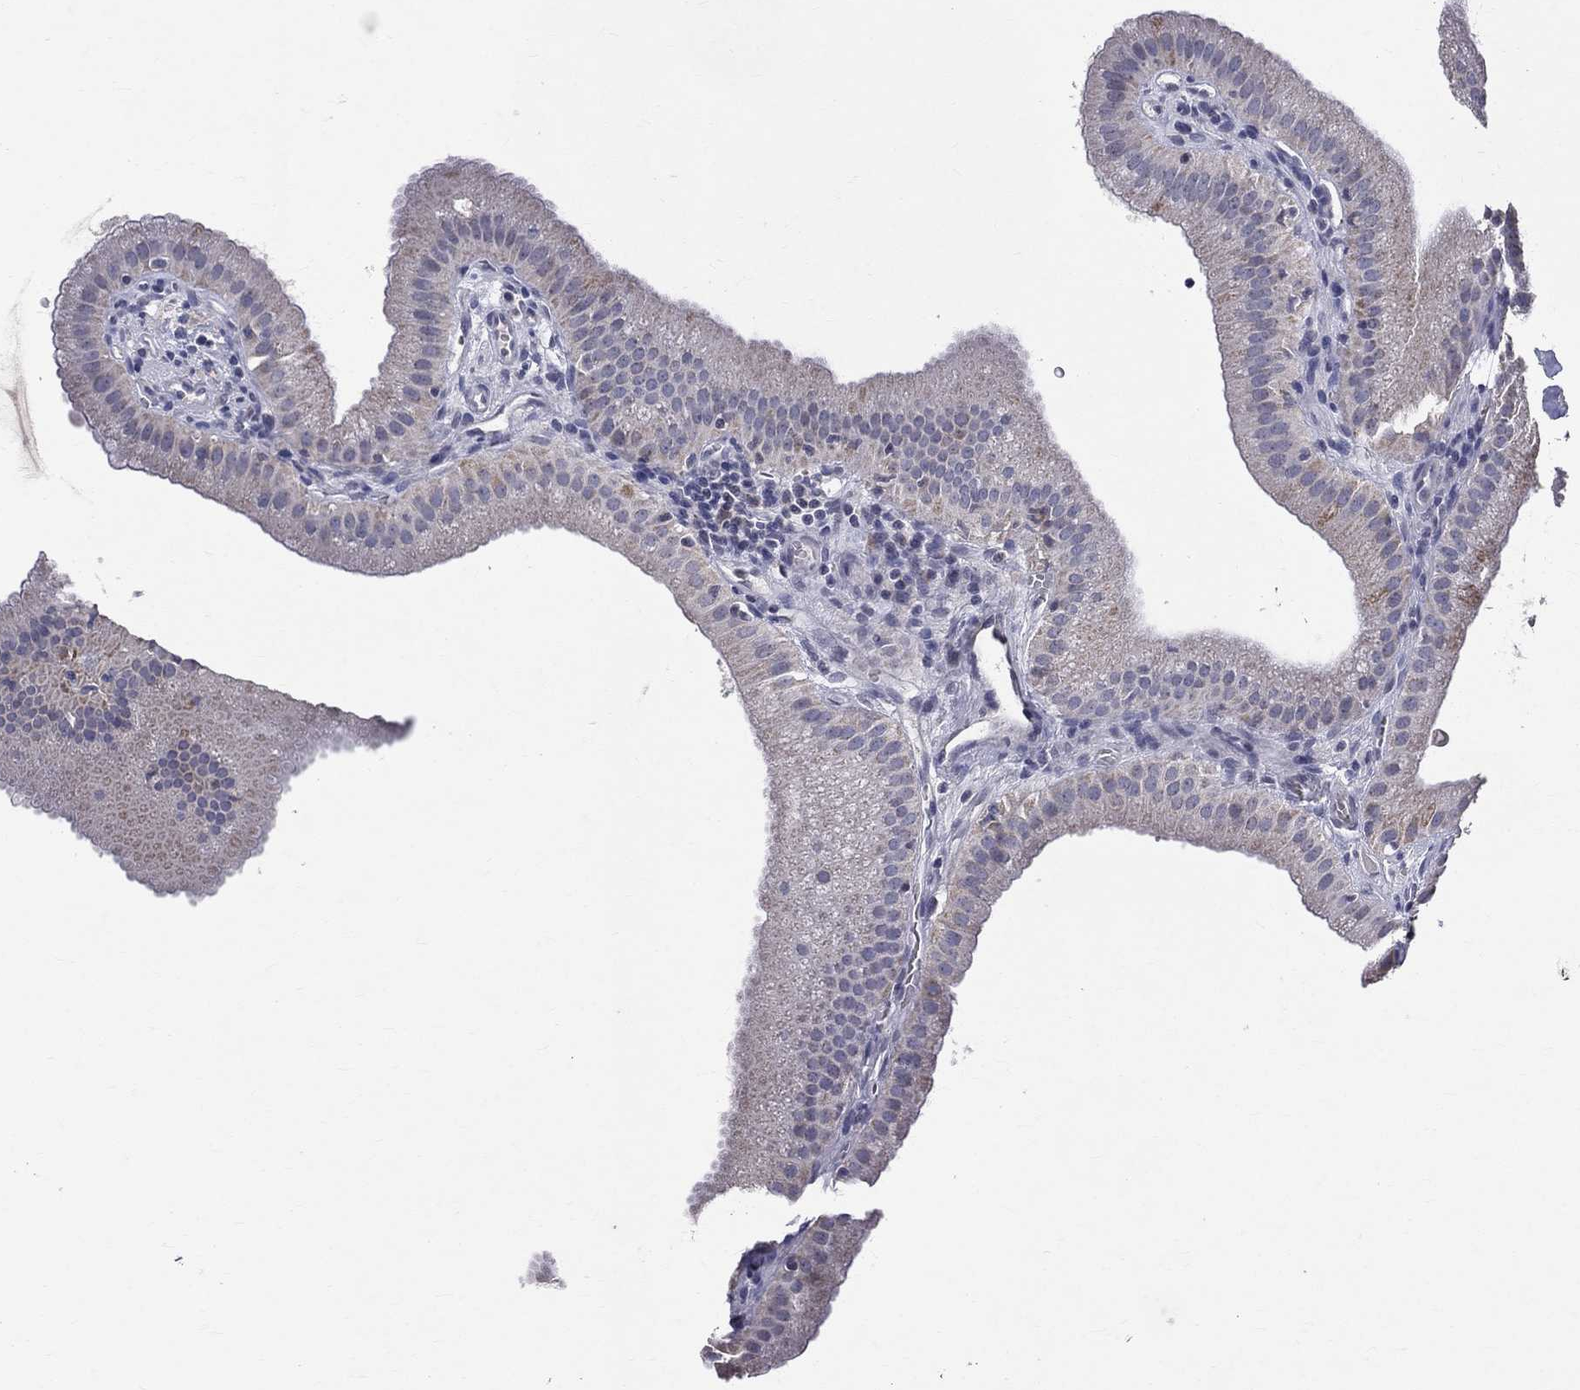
{"staining": {"intensity": "negative", "quantity": "none", "location": "none"}, "tissue": "gallbladder", "cell_type": "Glandular cells", "image_type": "normal", "snomed": [{"axis": "morphology", "description": "Normal tissue, NOS"}, {"axis": "topography", "description": "Gallbladder"}], "caption": "A photomicrograph of human gallbladder is negative for staining in glandular cells. (Stains: DAB (3,3'-diaminobenzidine) immunohistochemistry (IHC) with hematoxylin counter stain, Microscopy: brightfield microscopy at high magnification).", "gene": "SLC4A10", "patient": {"sex": "male", "age": 67}}